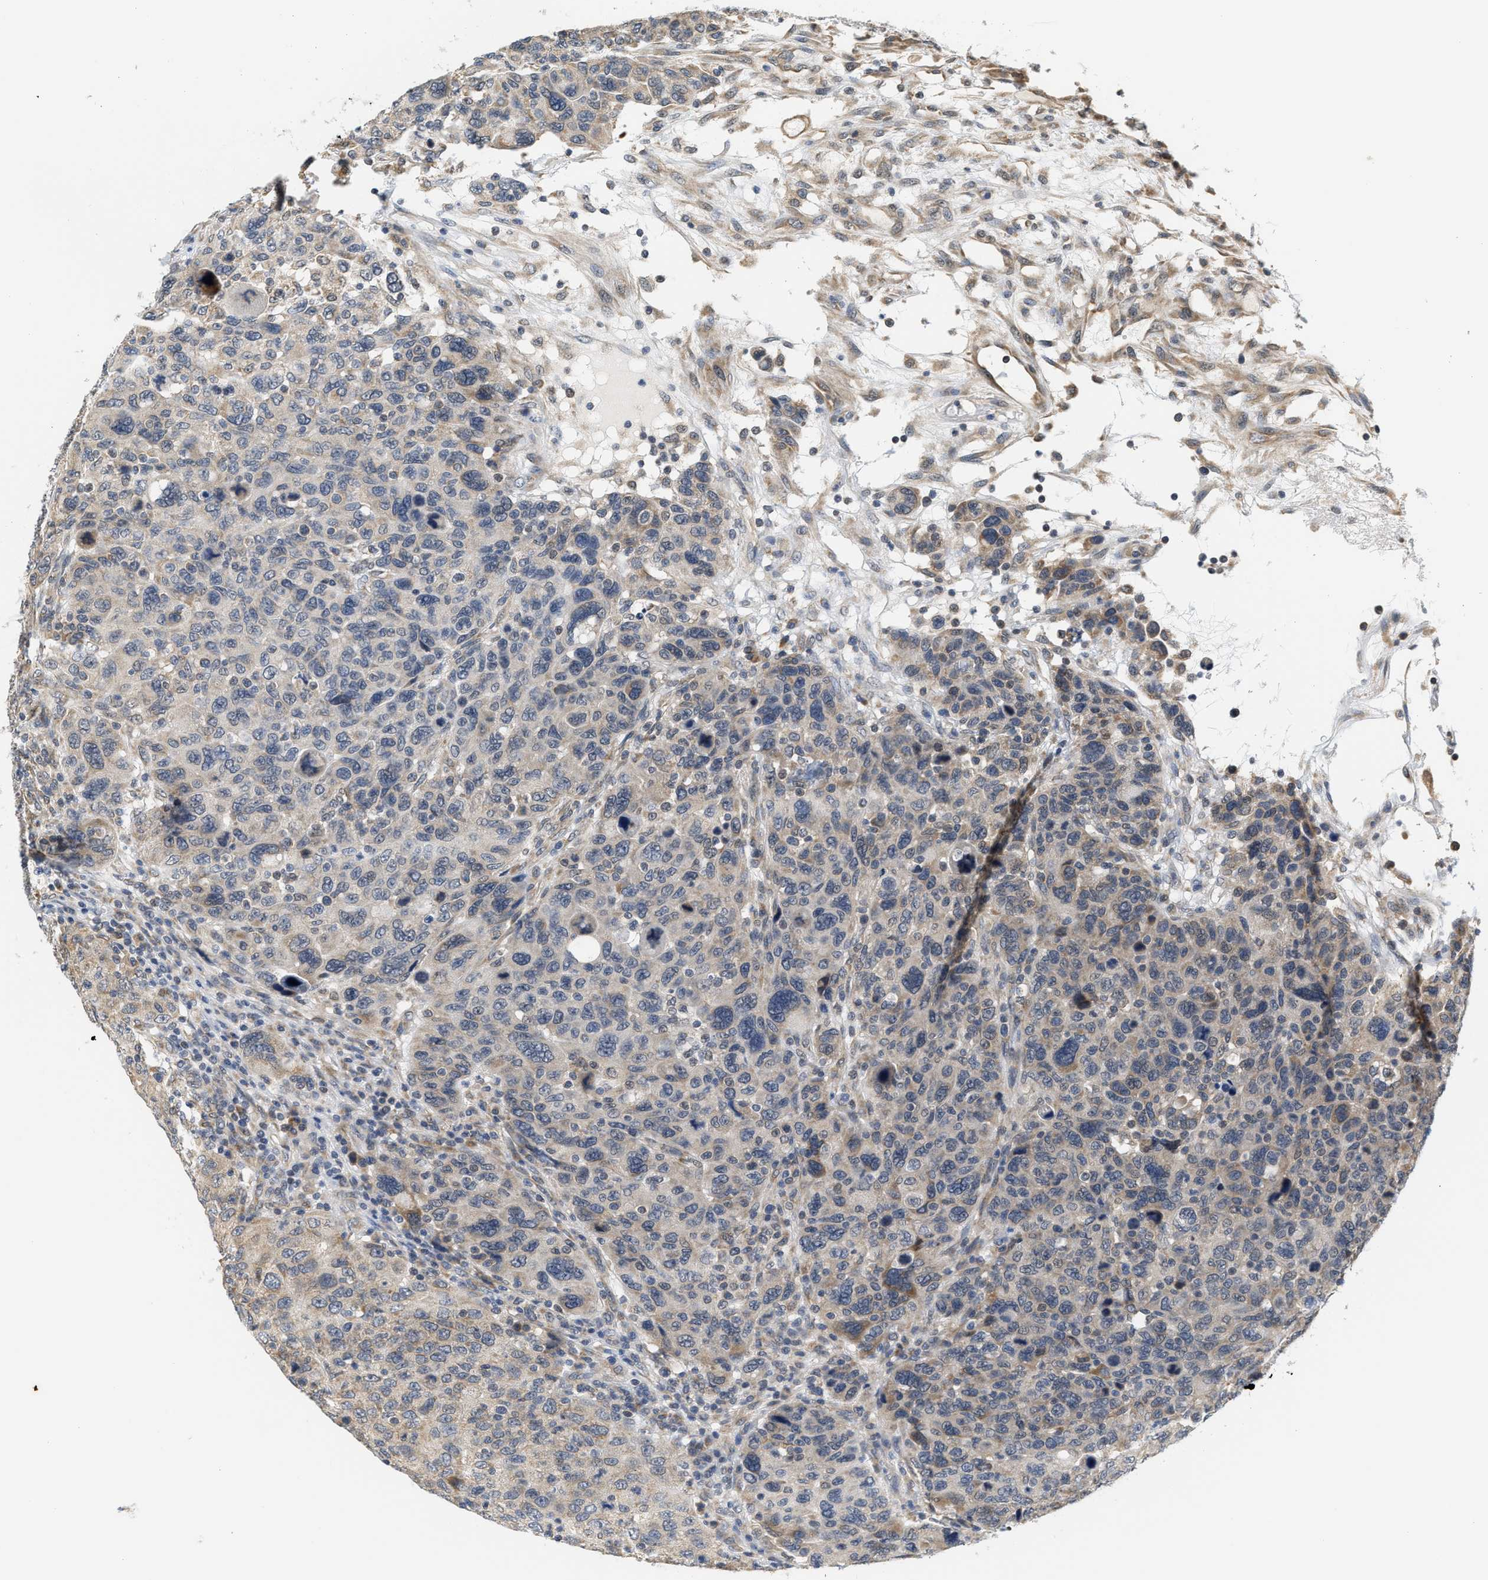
{"staining": {"intensity": "weak", "quantity": "<25%", "location": "cytoplasmic/membranous"}, "tissue": "breast cancer", "cell_type": "Tumor cells", "image_type": "cancer", "snomed": [{"axis": "morphology", "description": "Duct carcinoma"}, {"axis": "topography", "description": "Breast"}], "caption": "This is a photomicrograph of IHC staining of intraductal carcinoma (breast), which shows no expression in tumor cells.", "gene": "GIGYF1", "patient": {"sex": "female", "age": 37}}